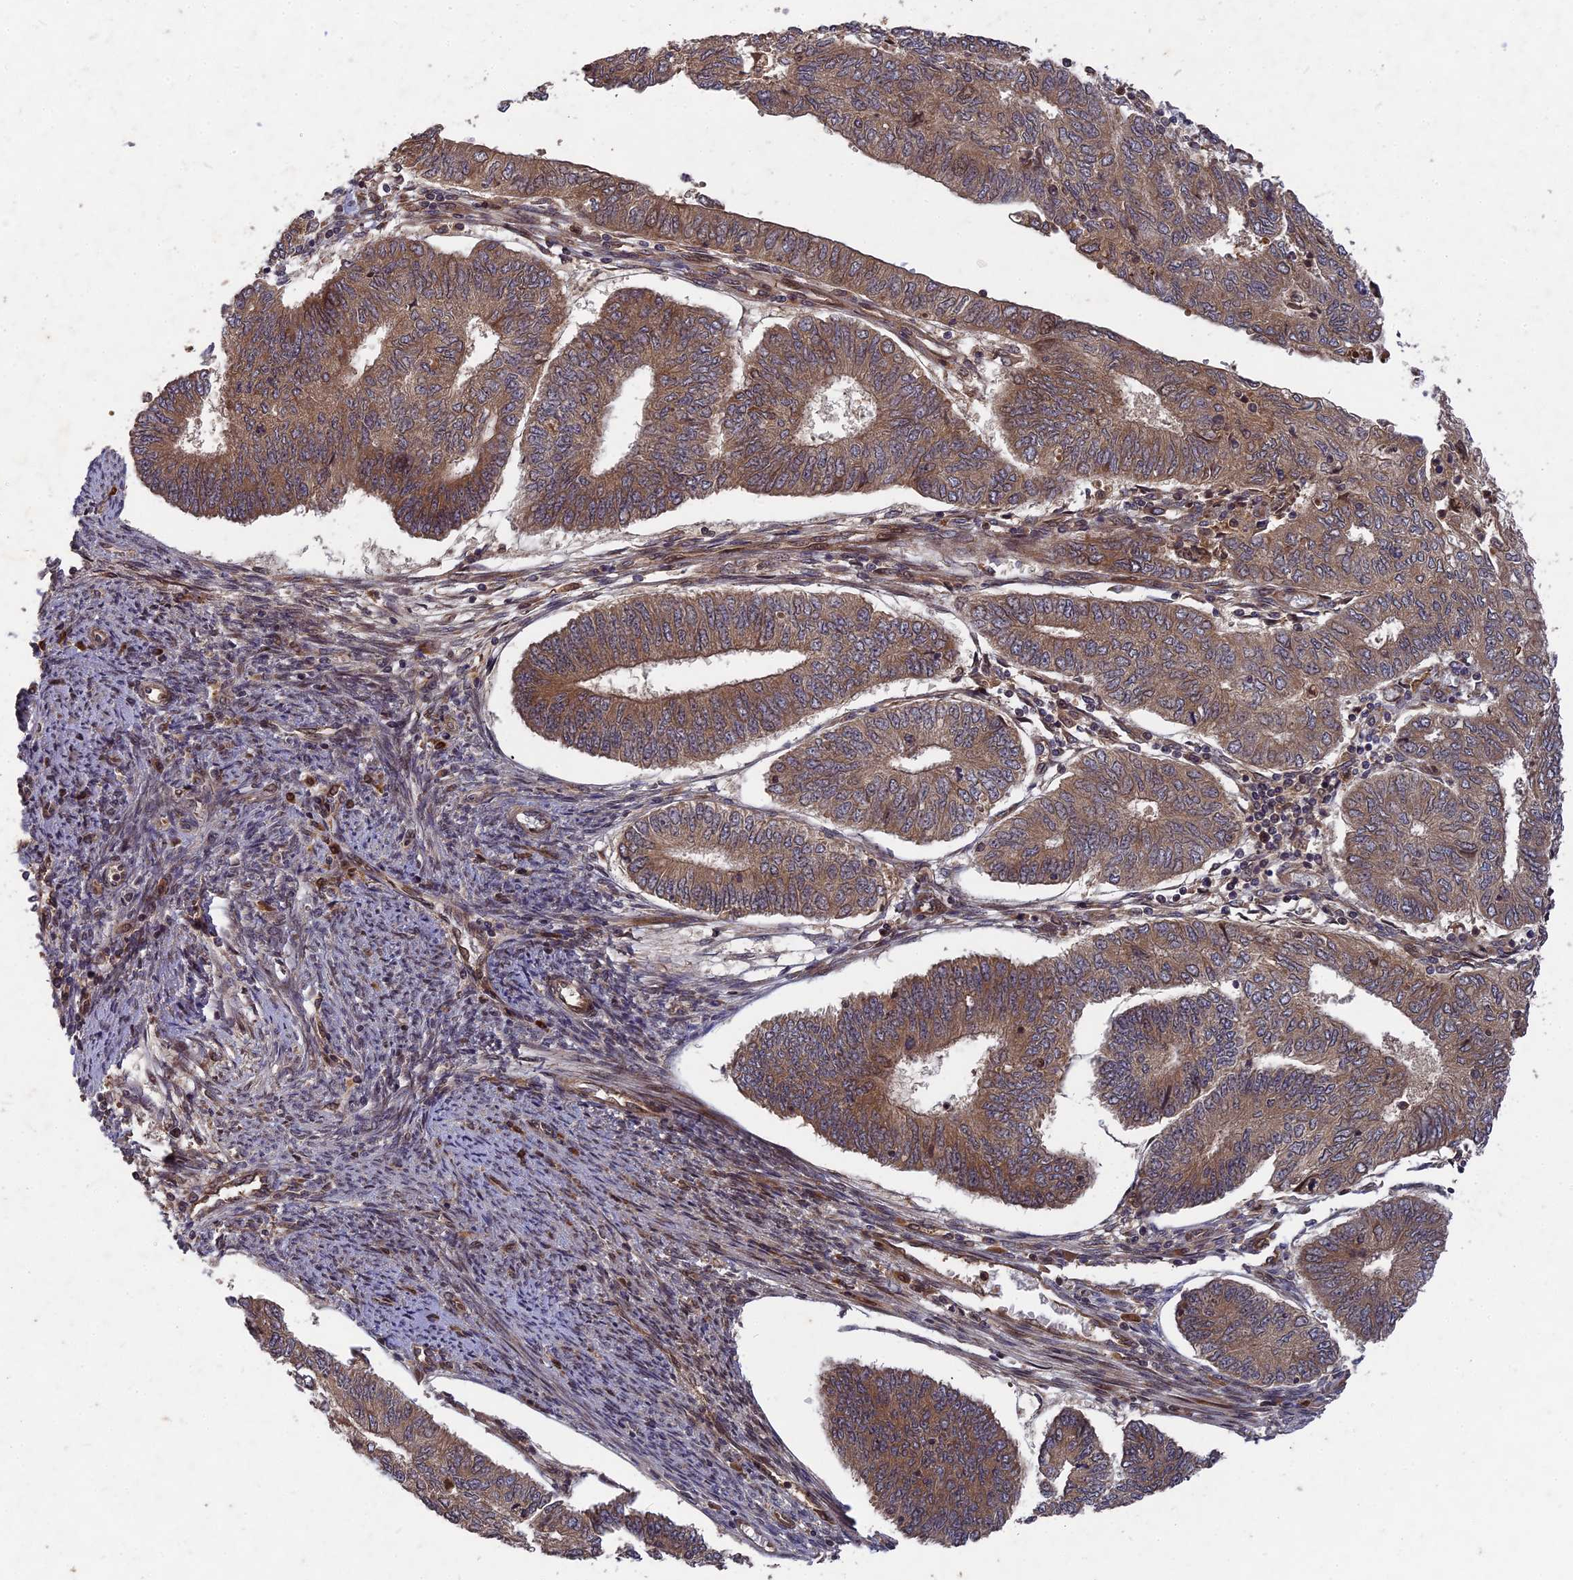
{"staining": {"intensity": "moderate", "quantity": ">75%", "location": "cytoplasmic/membranous"}, "tissue": "endometrial cancer", "cell_type": "Tumor cells", "image_type": "cancer", "snomed": [{"axis": "morphology", "description": "Adenocarcinoma, NOS"}, {"axis": "topography", "description": "Endometrium"}], "caption": "Tumor cells display moderate cytoplasmic/membranous staining in approximately >75% of cells in endometrial cancer (adenocarcinoma).", "gene": "TMUB2", "patient": {"sex": "female", "age": 68}}